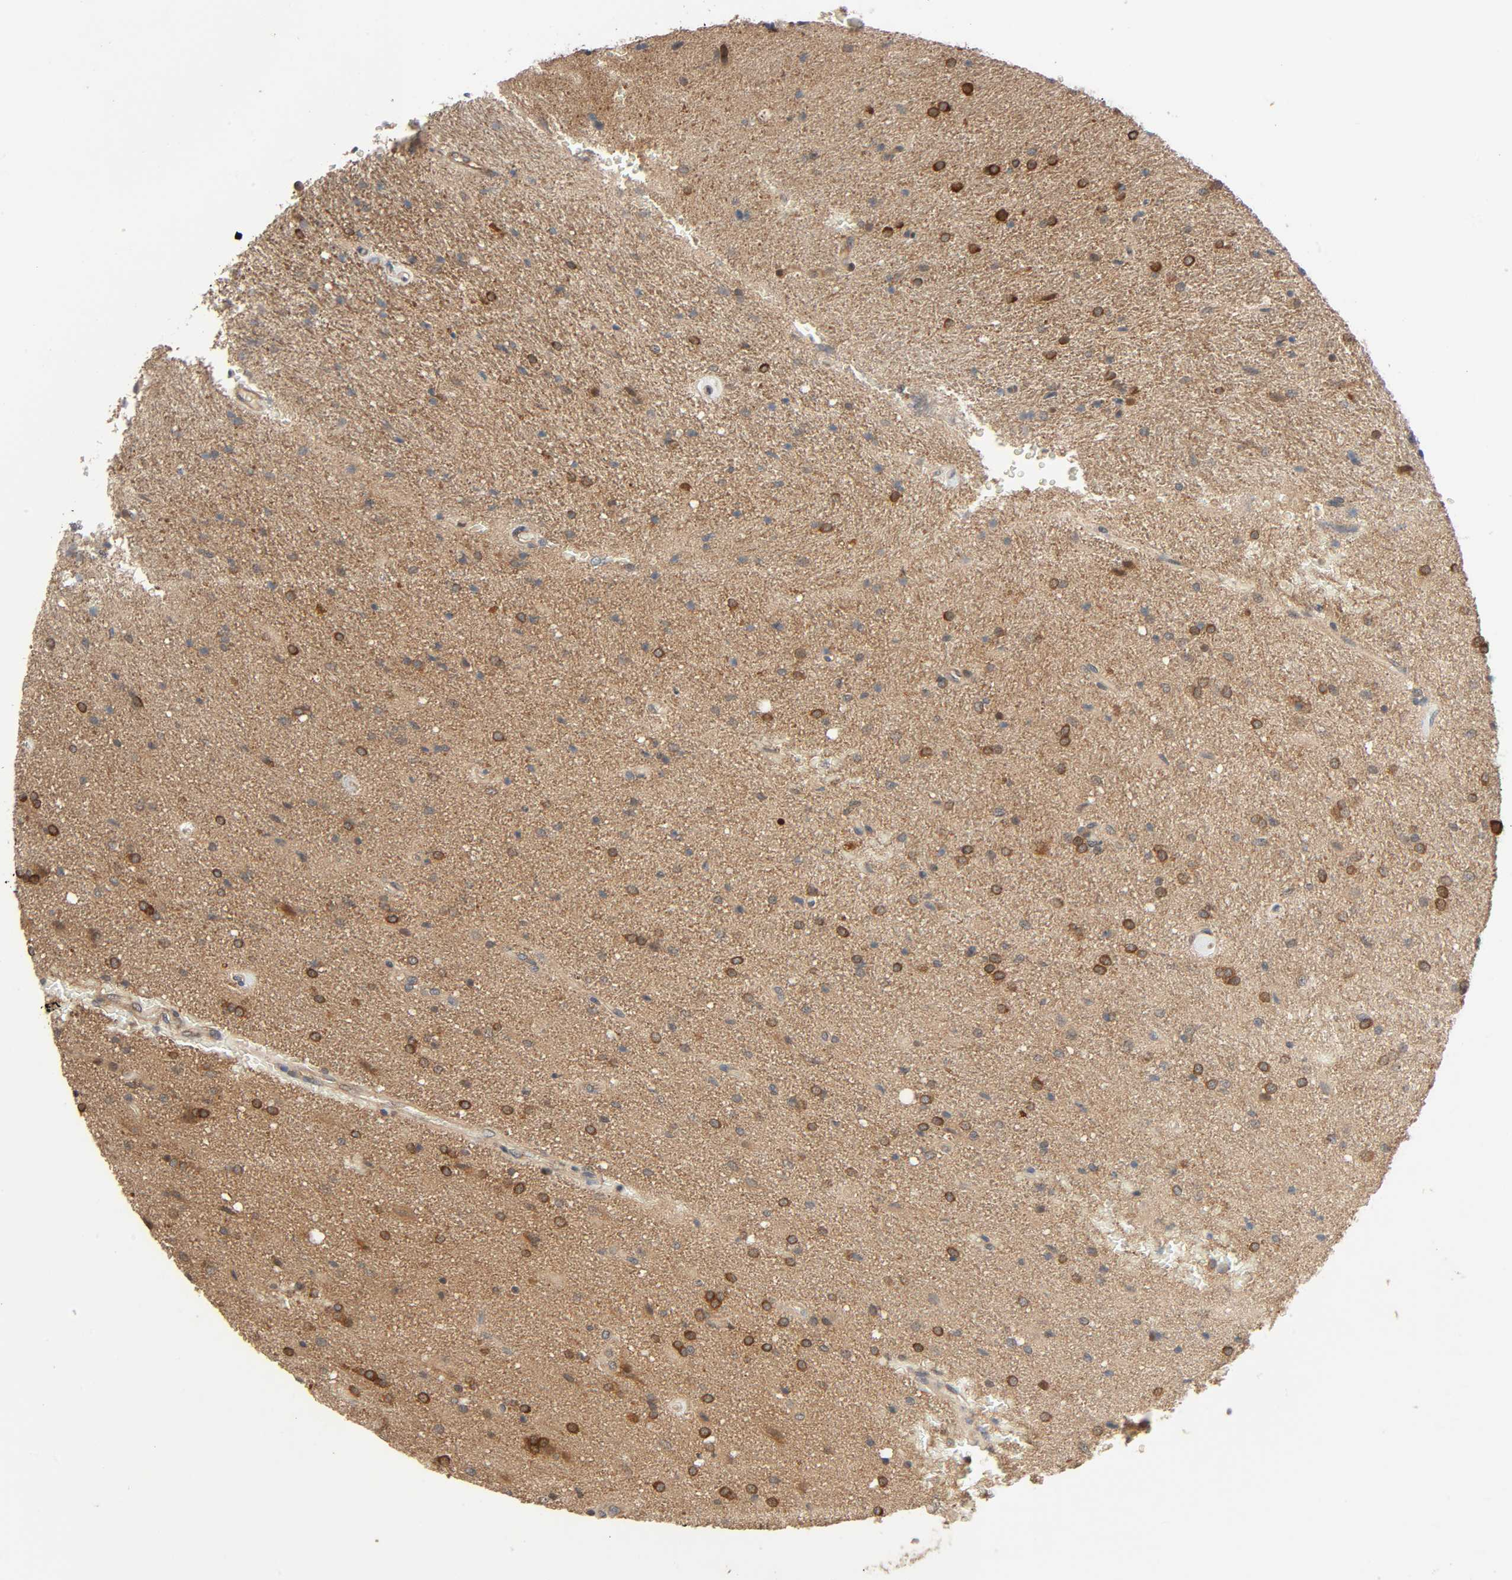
{"staining": {"intensity": "moderate", "quantity": ">75%", "location": "cytoplasmic/membranous"}, "tissue": "glioma", "cell_type": "Tumor cells", "image_type": "cancer", "snomed": [{"axis": "morphology", "description": "Normal tissue, NOS"}, {"axis": "morphology", "description": "Glioma, malignant, High grade"}, {"axis": "topography", "description": "Cerebral cortex"}], "caption": "Protein staining exhibits moderate cytoplasmic/membranous staining in approximately >75% of tumor cells in high-grade glioma (malignant).", "gene": "PPP2R1B", "patient": {"sex": "male", "age": 56}}